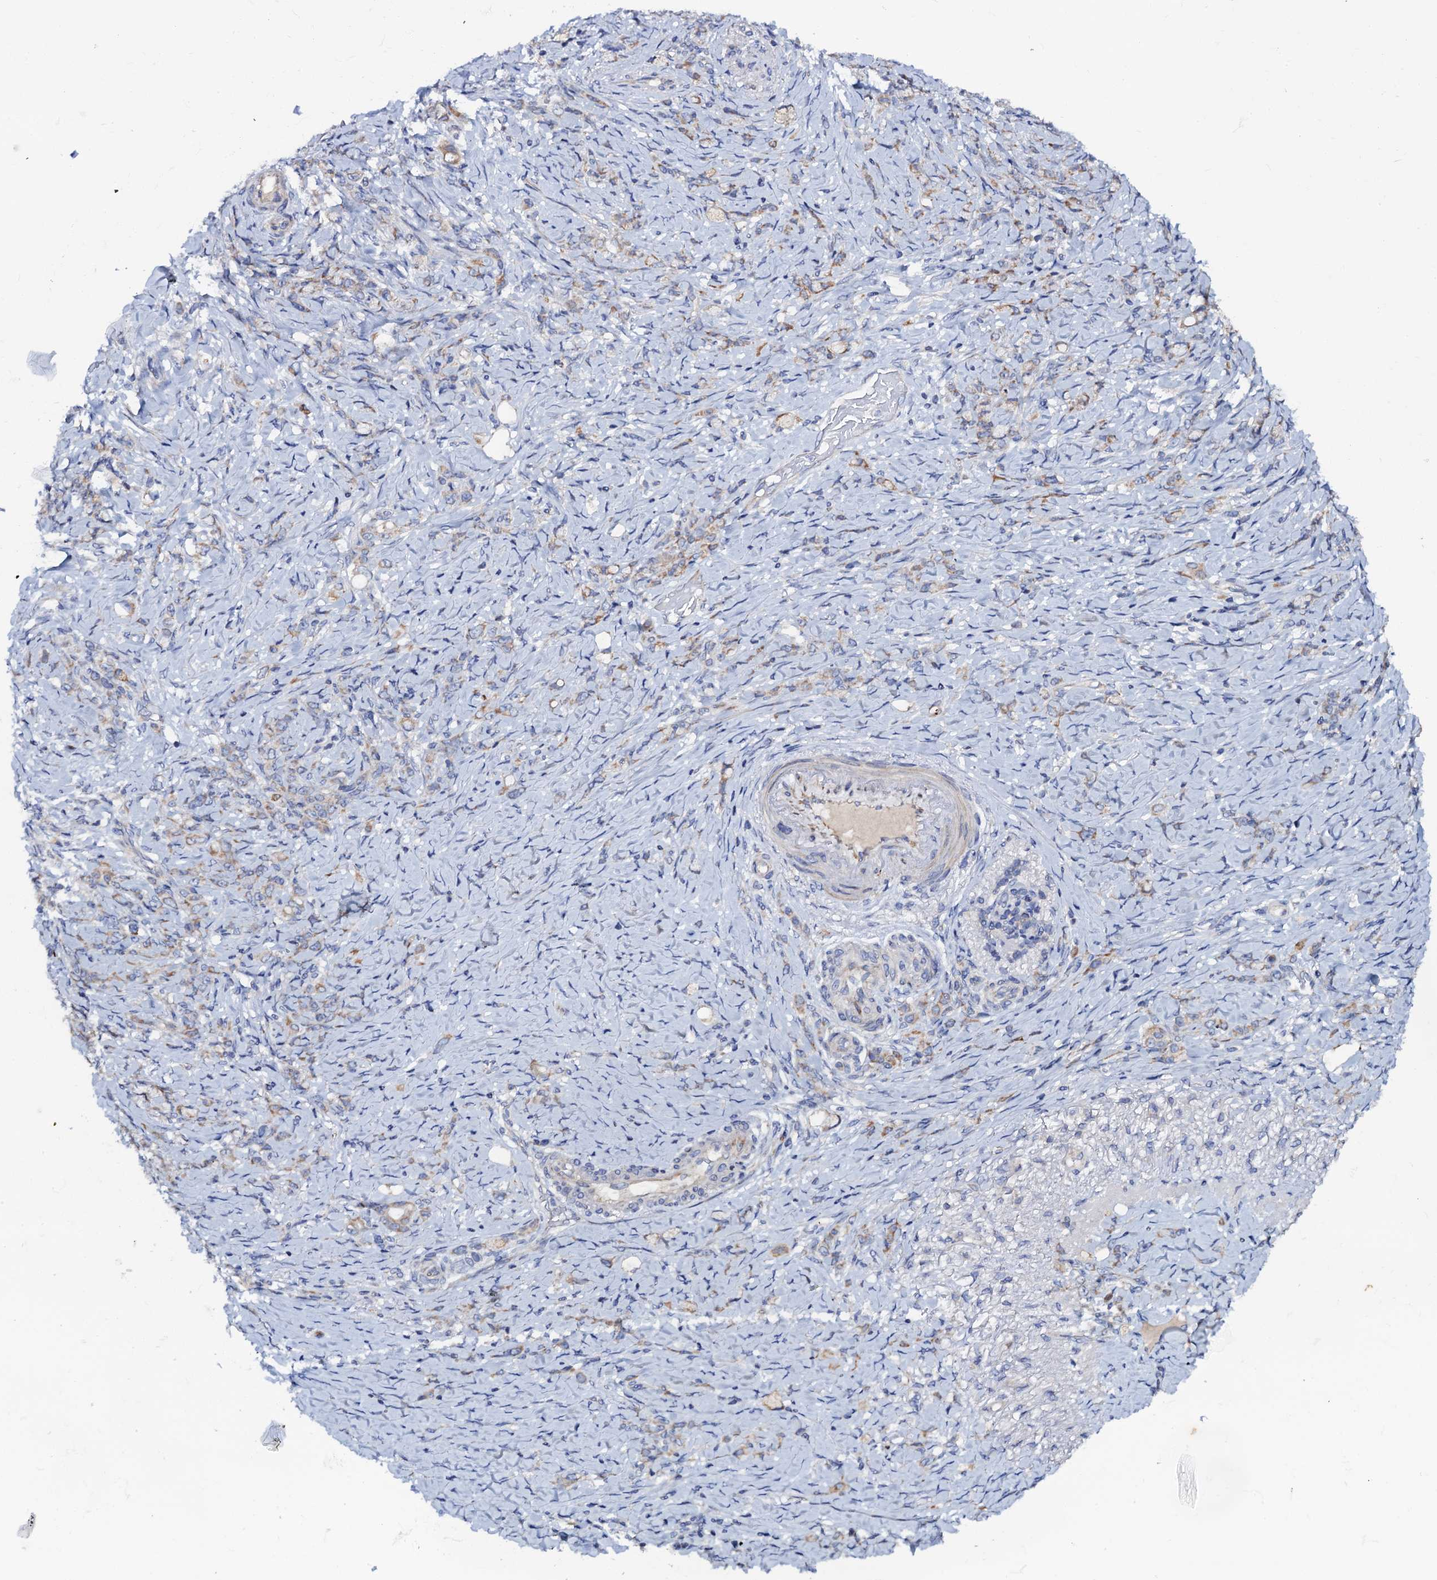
{"staining": {"intensity": "weak", "quantity": "<25%", "location": "cytoplasmic/membranous"}, "tissue": "stomach cancer", "cell_type": "Tumor cells", "image_type": "cancer", "snomed": [{"axis": "morphology", "description": "Adenocarcinoma, NOS"}, {"axis": "topography", "description": "Stomach"}], "caption": "Tumor cells show no significant expression in adenocarcinoma (stomach).", "gene": "MRPL48", "patient": {"sex": "female", "age": 79}}